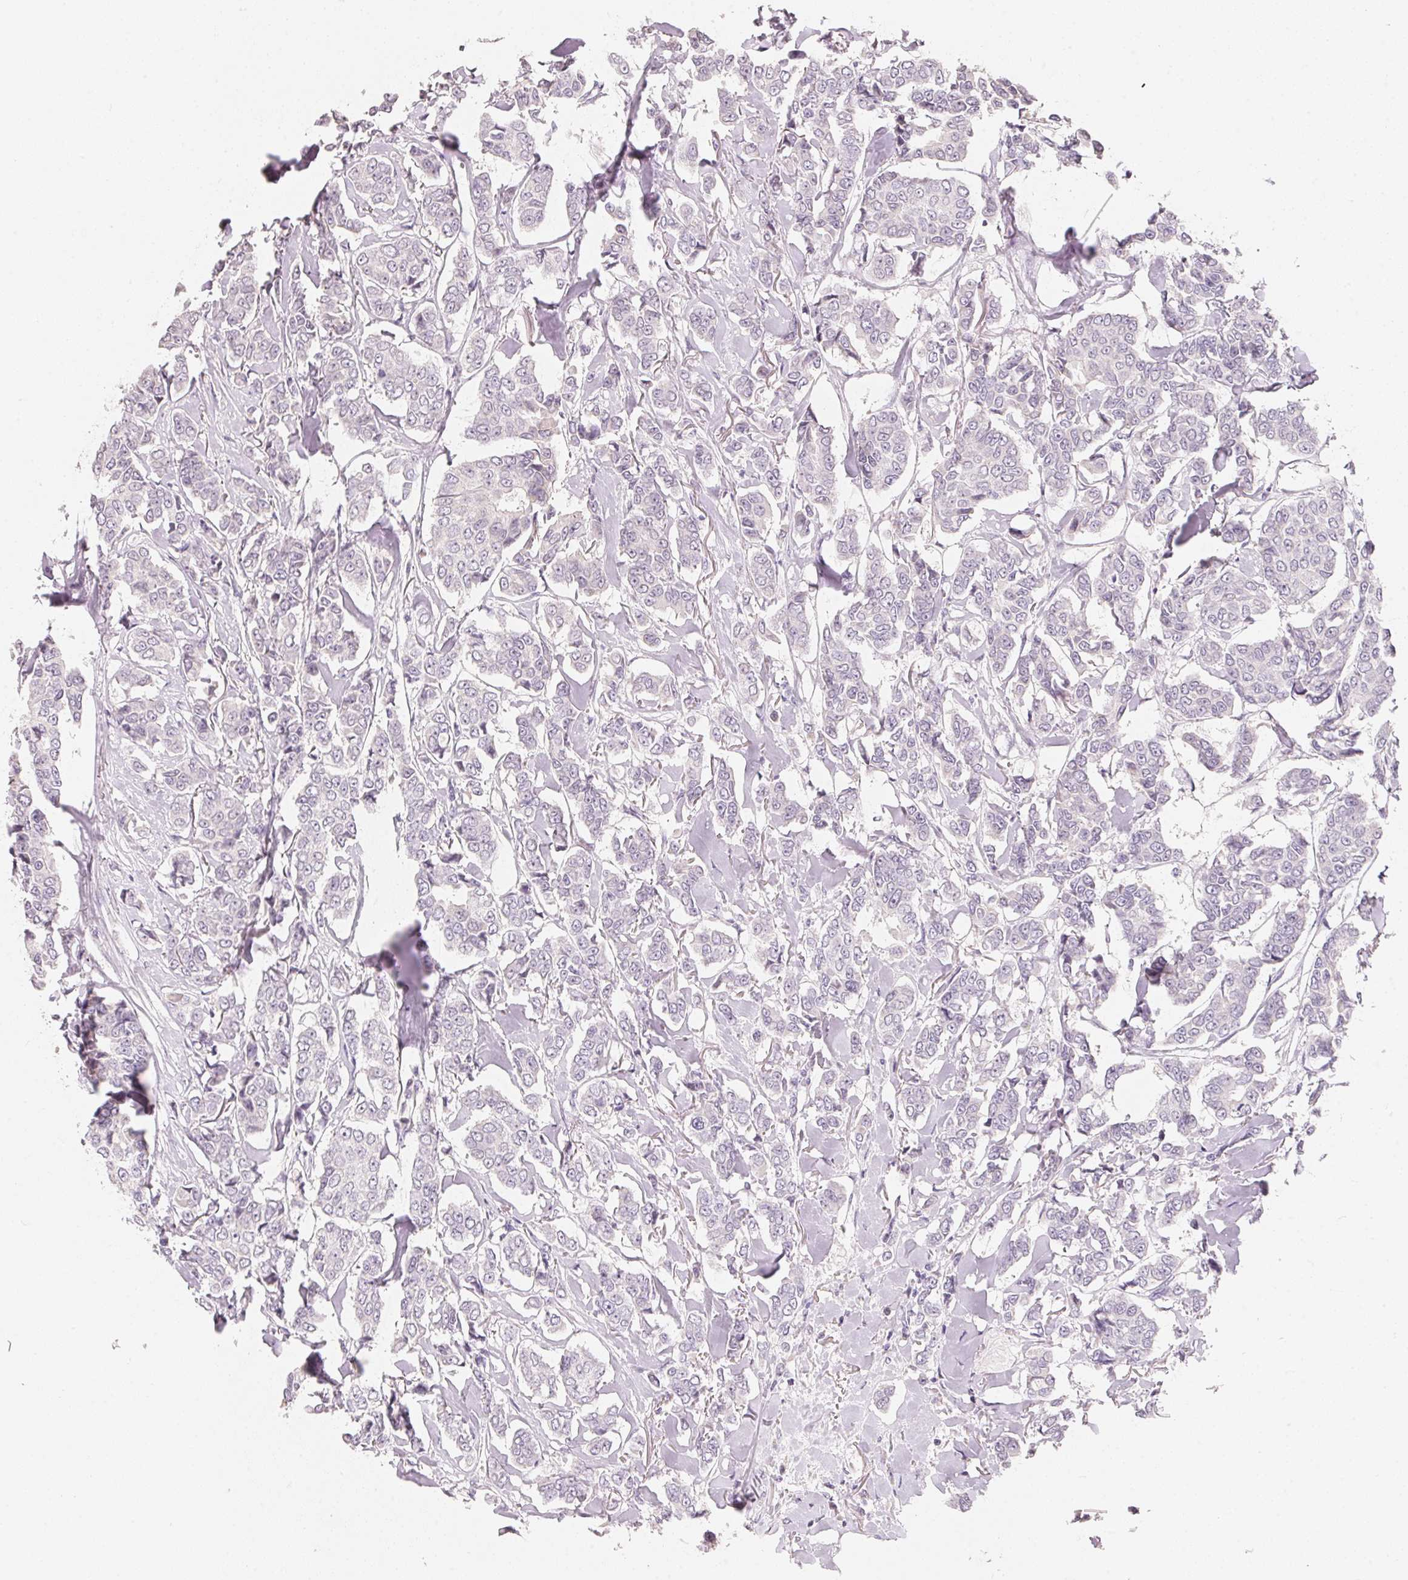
{"staining": {"intensity": "negative", "quantity": "none", "location": "none"}, "tissue": "breast cancer", "cell_type": "Tumor cells", "image_type": "cancer", "snomed": [{"axis": "morphology", "description": "Duct carcinoma"}, {"axis": "topography", "description": "Breast"}], "caption": "This is a photomicrograph of immunohistochemistry (IHC) staining of breast cancer (invasive ductal carcinoma), which shows no staining in tumor cells.", "gene": "TP53AIP1", "patient": {"sex": "female", "age": 94}}